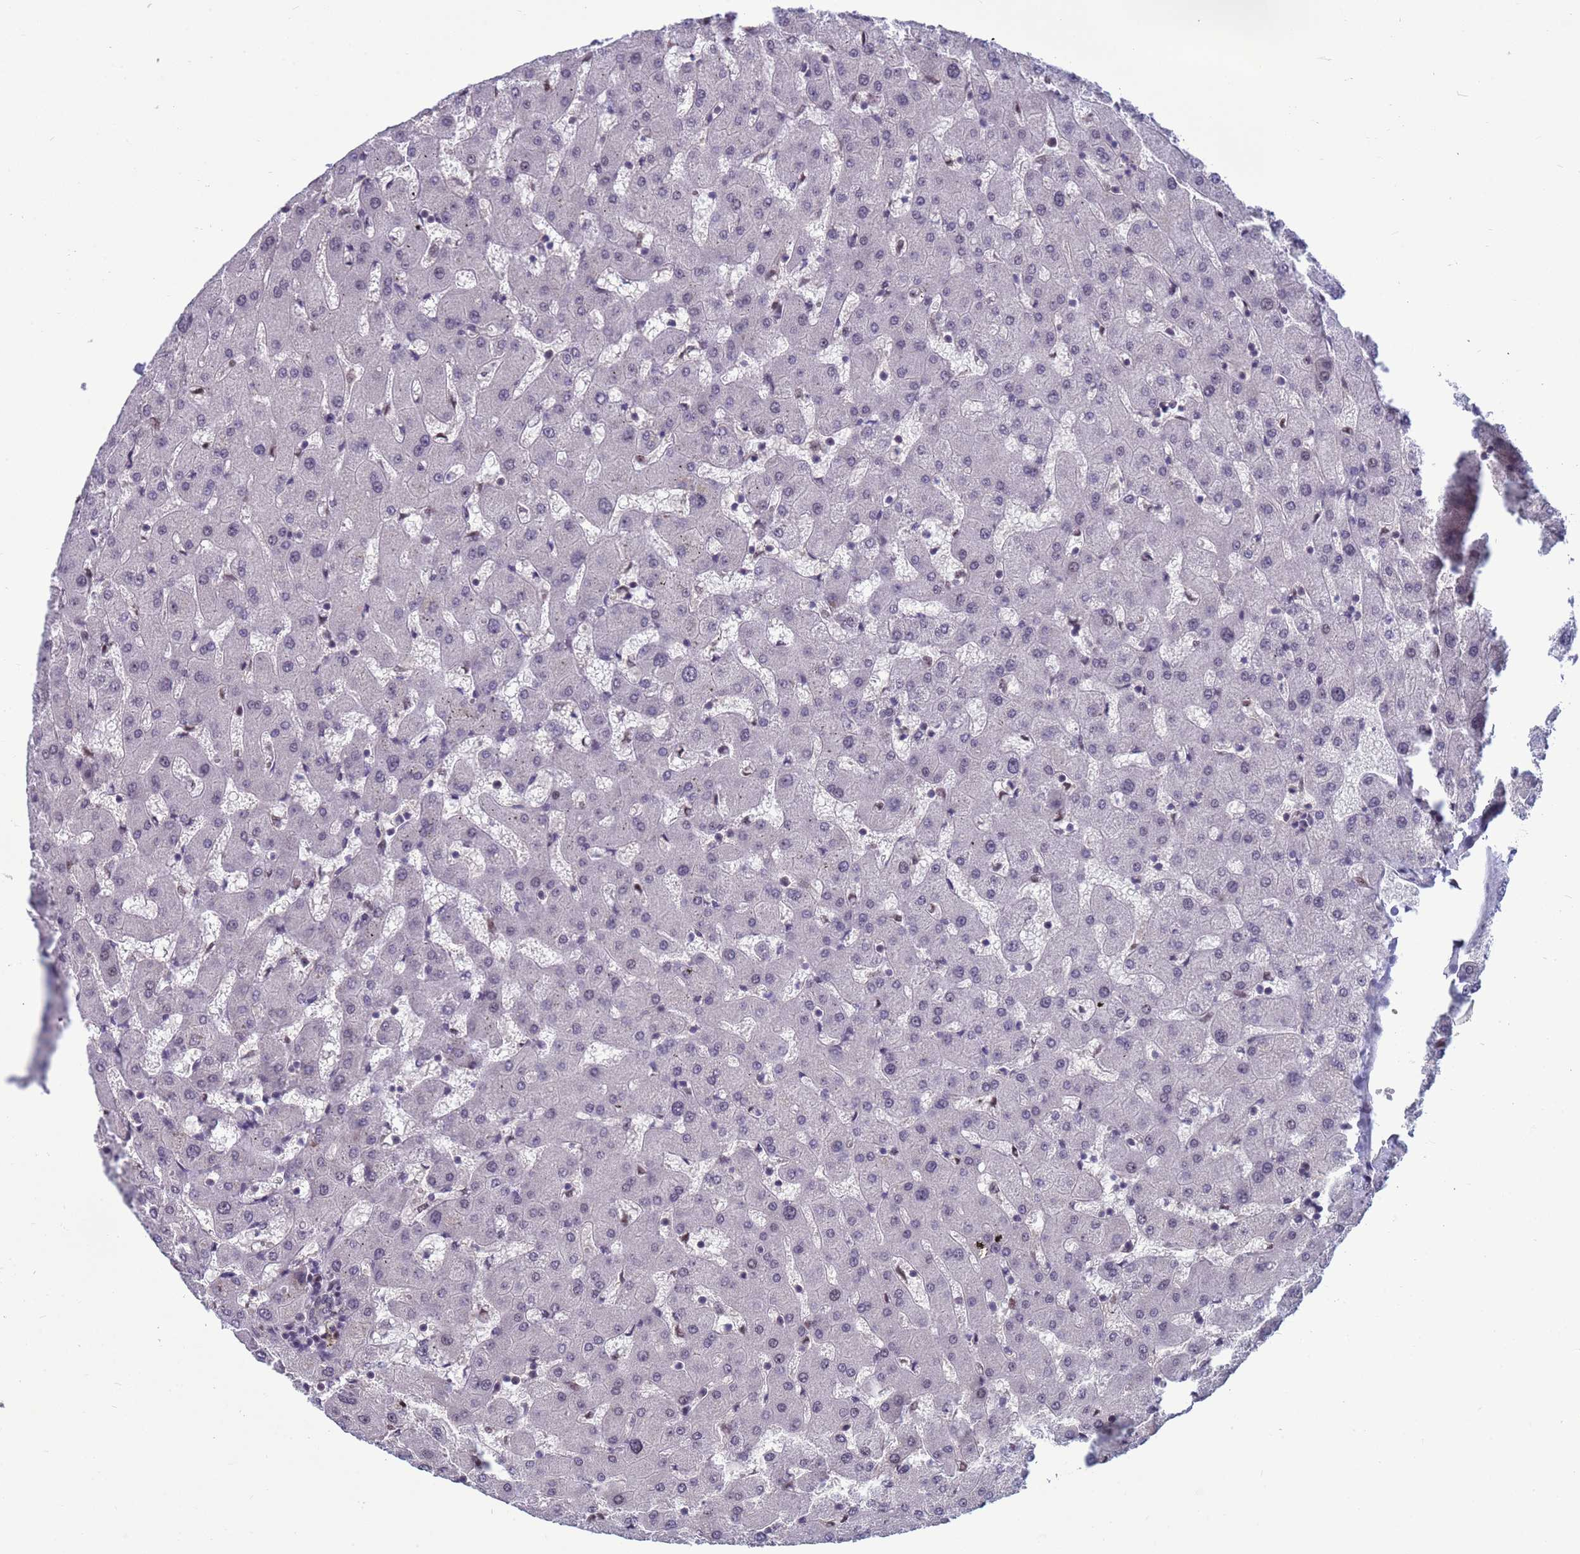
{"staining": {"intensity": "negative", "quantity": "none", "location": "none"}, "tissue": "liver", "cell_type": "Cholangiocytes", "image_type": "normal", "snomed": [{"axis": "morphology", "description": "Normal tissue, NOS"}, {"axis": "topography", "description": "Liver"}], "caption": "Protein analysis of normal liver displays no significant staining in cholangiocytes.", "gene": "NSL1", "patient": {"sex": "female", "age": 63}}